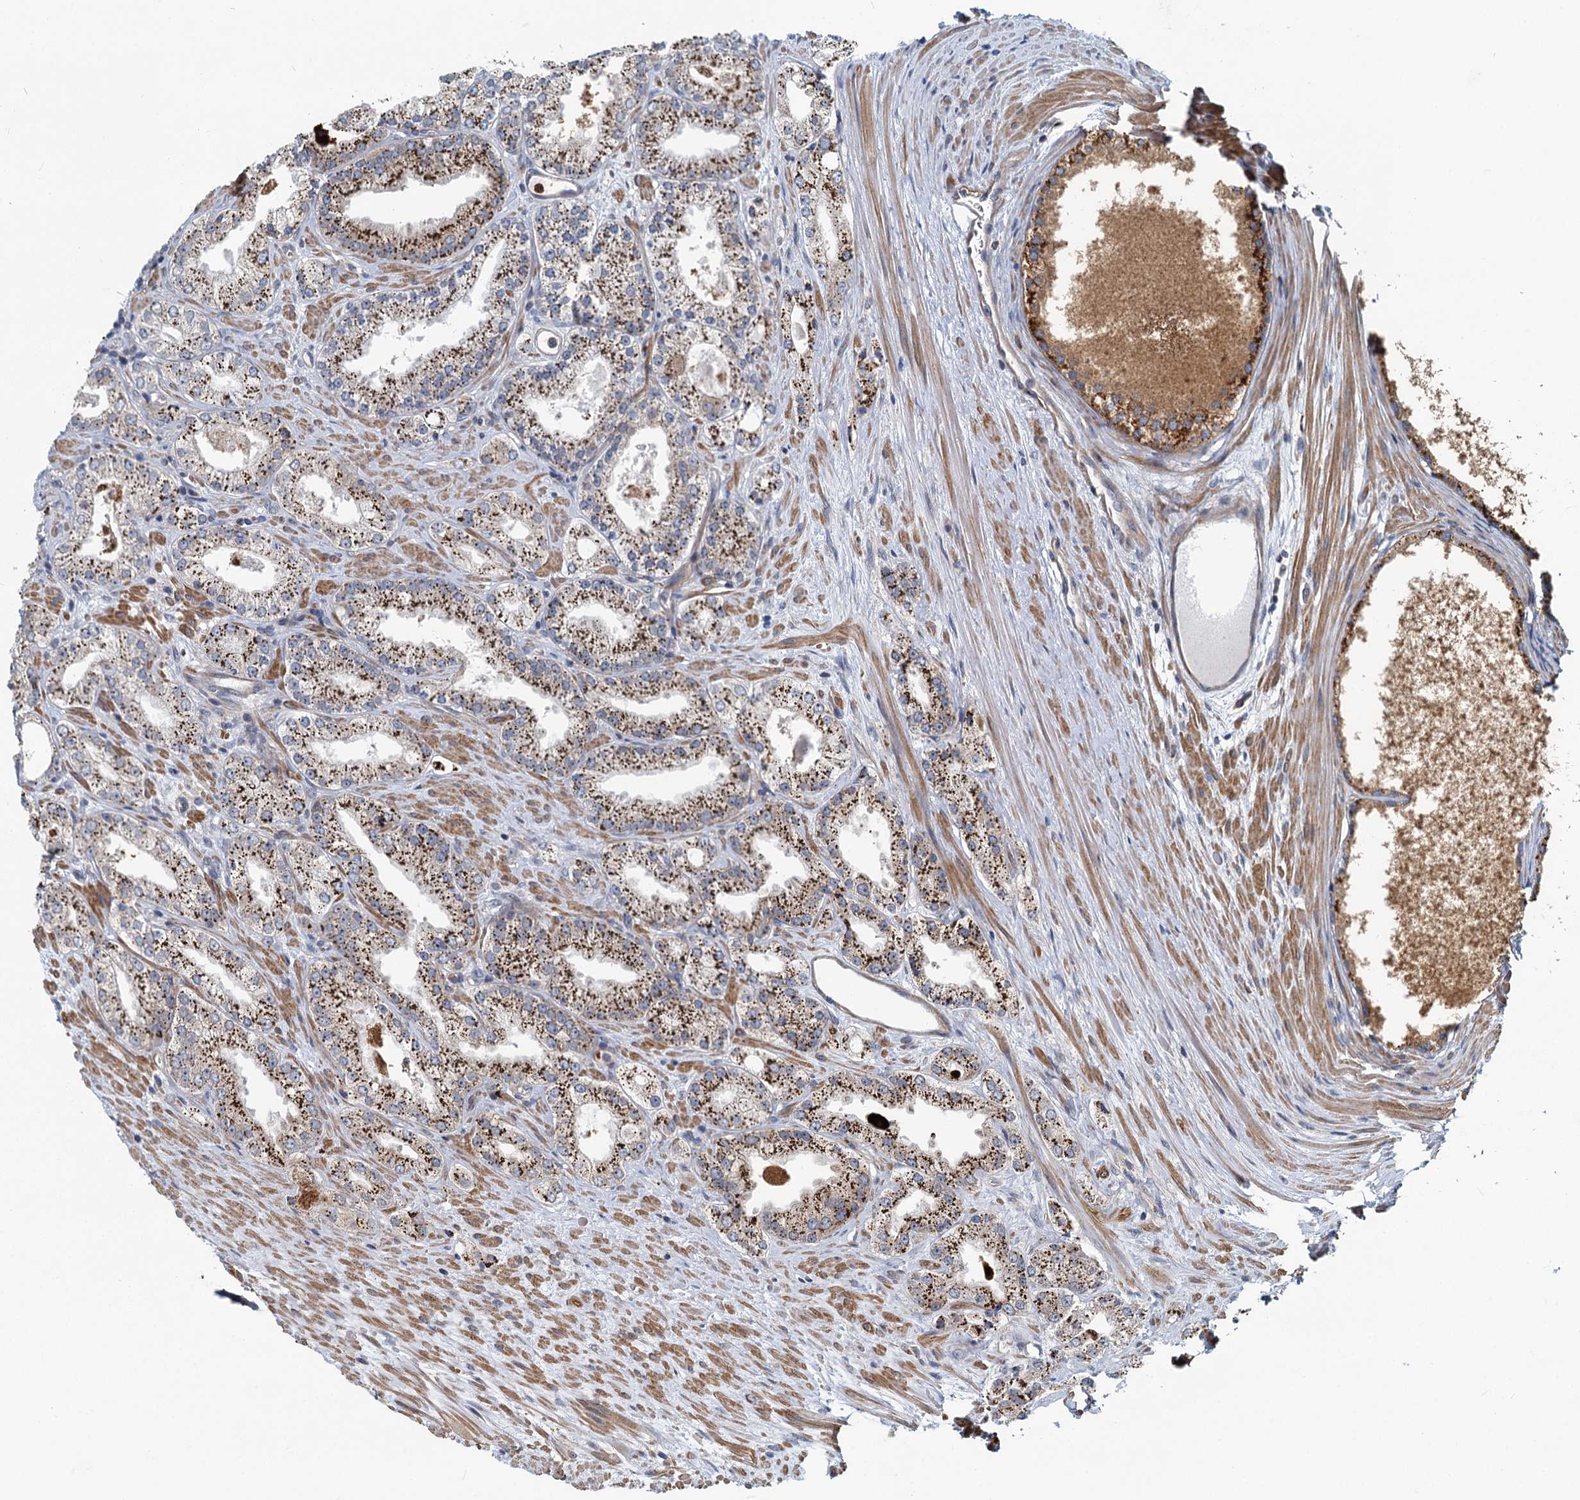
{"staining": {"intensity": "moderate", "quantity": ">75%", "location": "cytoplasmic/membranous"}, "tissue": "prostate cancer", "cell_type": "Tumor cells", "image_type": "cancer", "snomed": [{"axis": "morphology", "description": "Adenocarcinoma, Low grade"}, {"axis": "topography", "description": "Prostate"}], "caption": "An image showing moderate cytoplasmic/membranous expression in approximately >75% of tumor cells in adenocarcinoma (low-grade) (prostate), as visualized by brown immunohistochemical staining.", "gene": "ADCY2", "patient": {"sex": "male", "age": 69}}